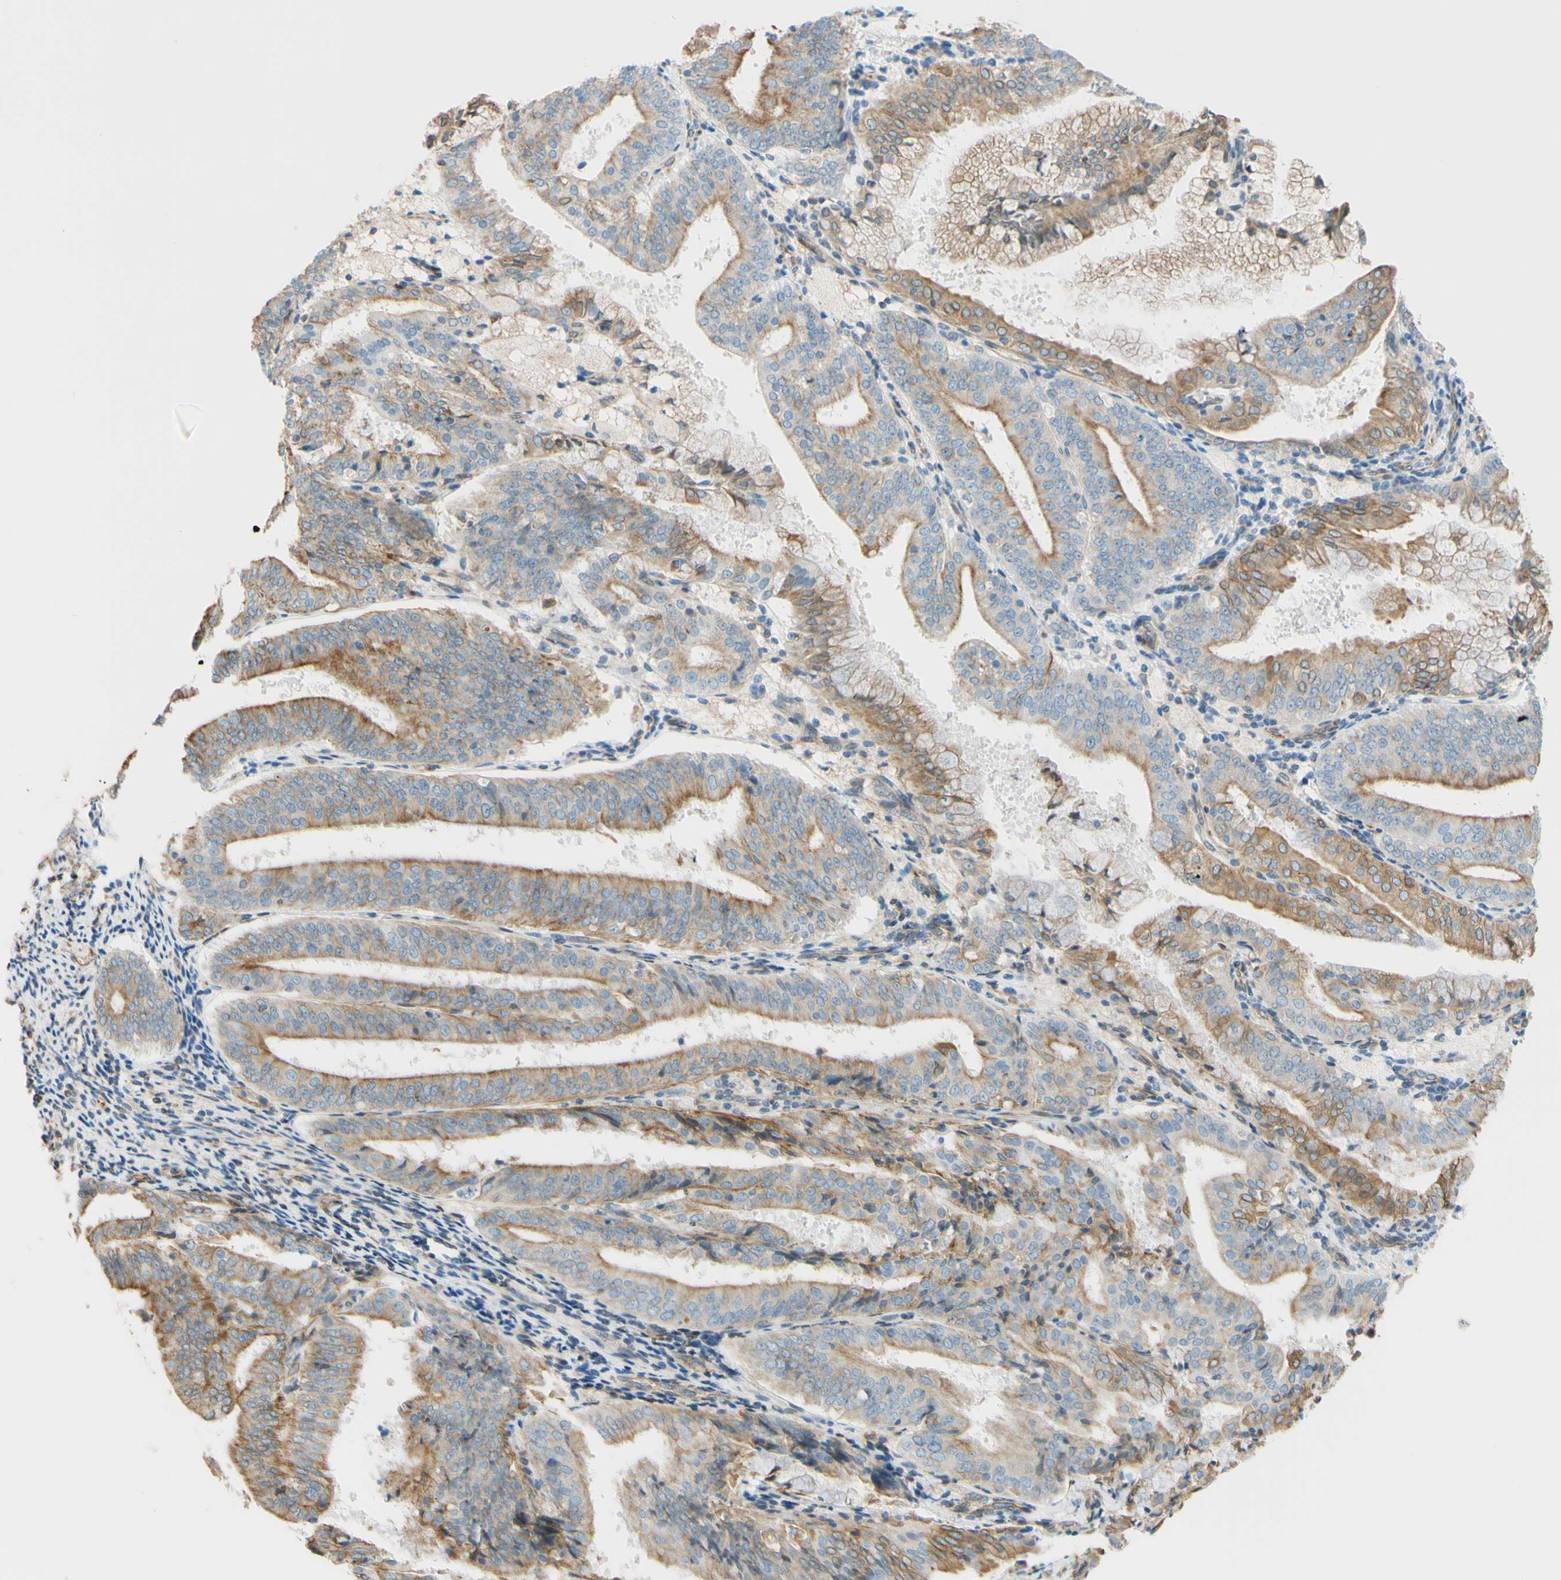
{"staining": {"intensity": "moderate", "quantity": "25%-75%", "location": "cytoplasmic/membranous"}, "tissue": "endometrial cancer", "cell_type": "Tumor cells", "image_type": "cancer", "snomed": [{"axis": "morphology", "description": "Adenocarcinoma, NOS"}, {"axis": "topography", "description": "Endometrium"}], "caption": "Protein expression by immunohistochemistry reveals moderate cytoplasmic/membranous expression in about 25%-75% of tumor cells in endometrial adenocarcinoma.", "gene": "ENDOD1", "patient": {"sex": "female", "age": 63}}